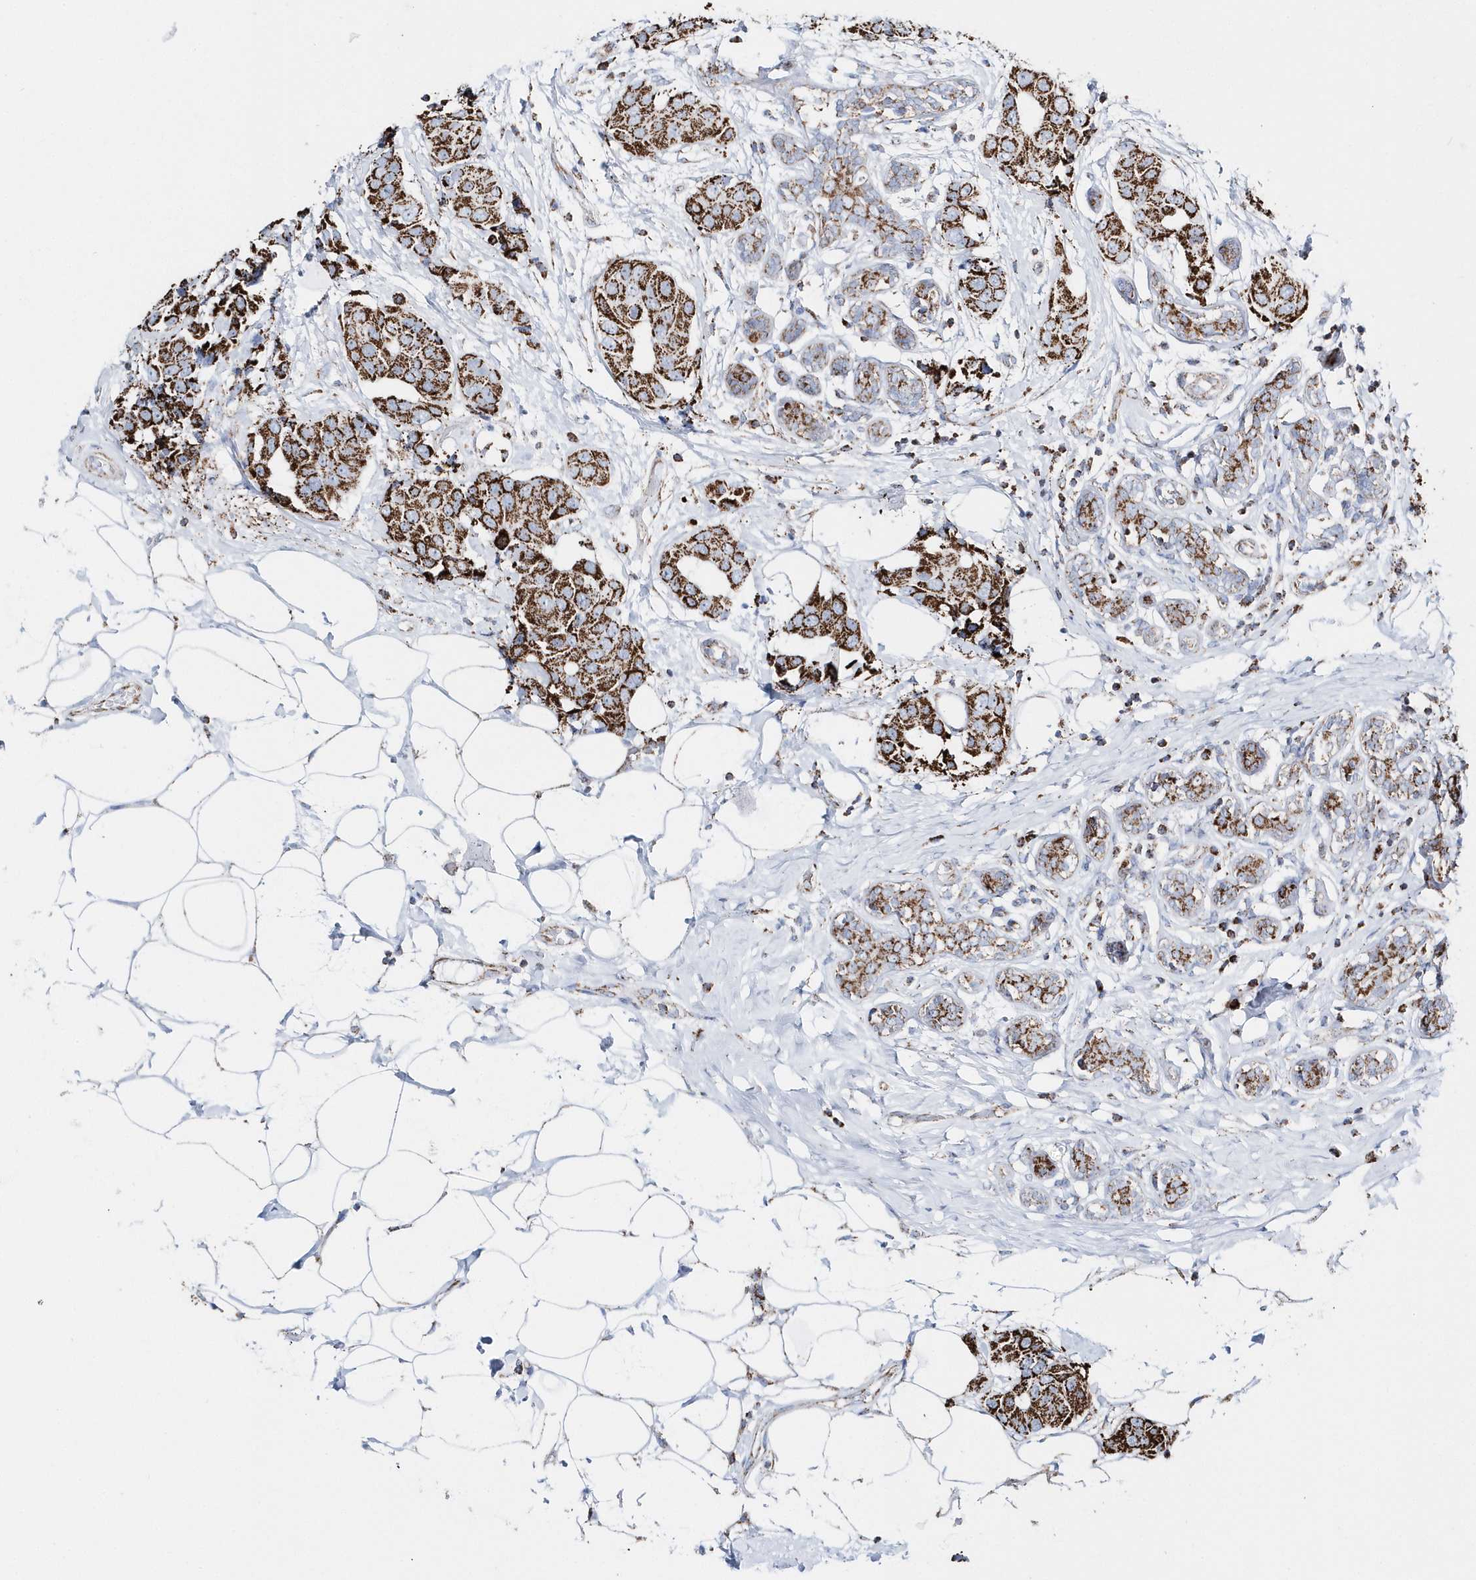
{"staining": {"intensity": "strong", "quantity": ">75%", "location": "cytoplasmic/membranous"}, "tissue": "breast cancer", "cell_type": "Tumor cells", "image_type": "cancer", "snomed": [{"axis": "morphology", "description": "Normal tissue, NOS"}, {"axis": "morphology", "description": "Duct carcinoma"}, {"axis": "topography", "description": "Breast"}], "caption": "Tumor cells display strong cytoplasmic/membranous staining in approximately >75% of cells in breast invasive ductal carcinoma.", "gene": "TMCO6", "patient": {"sex": "female", "age": 39}}